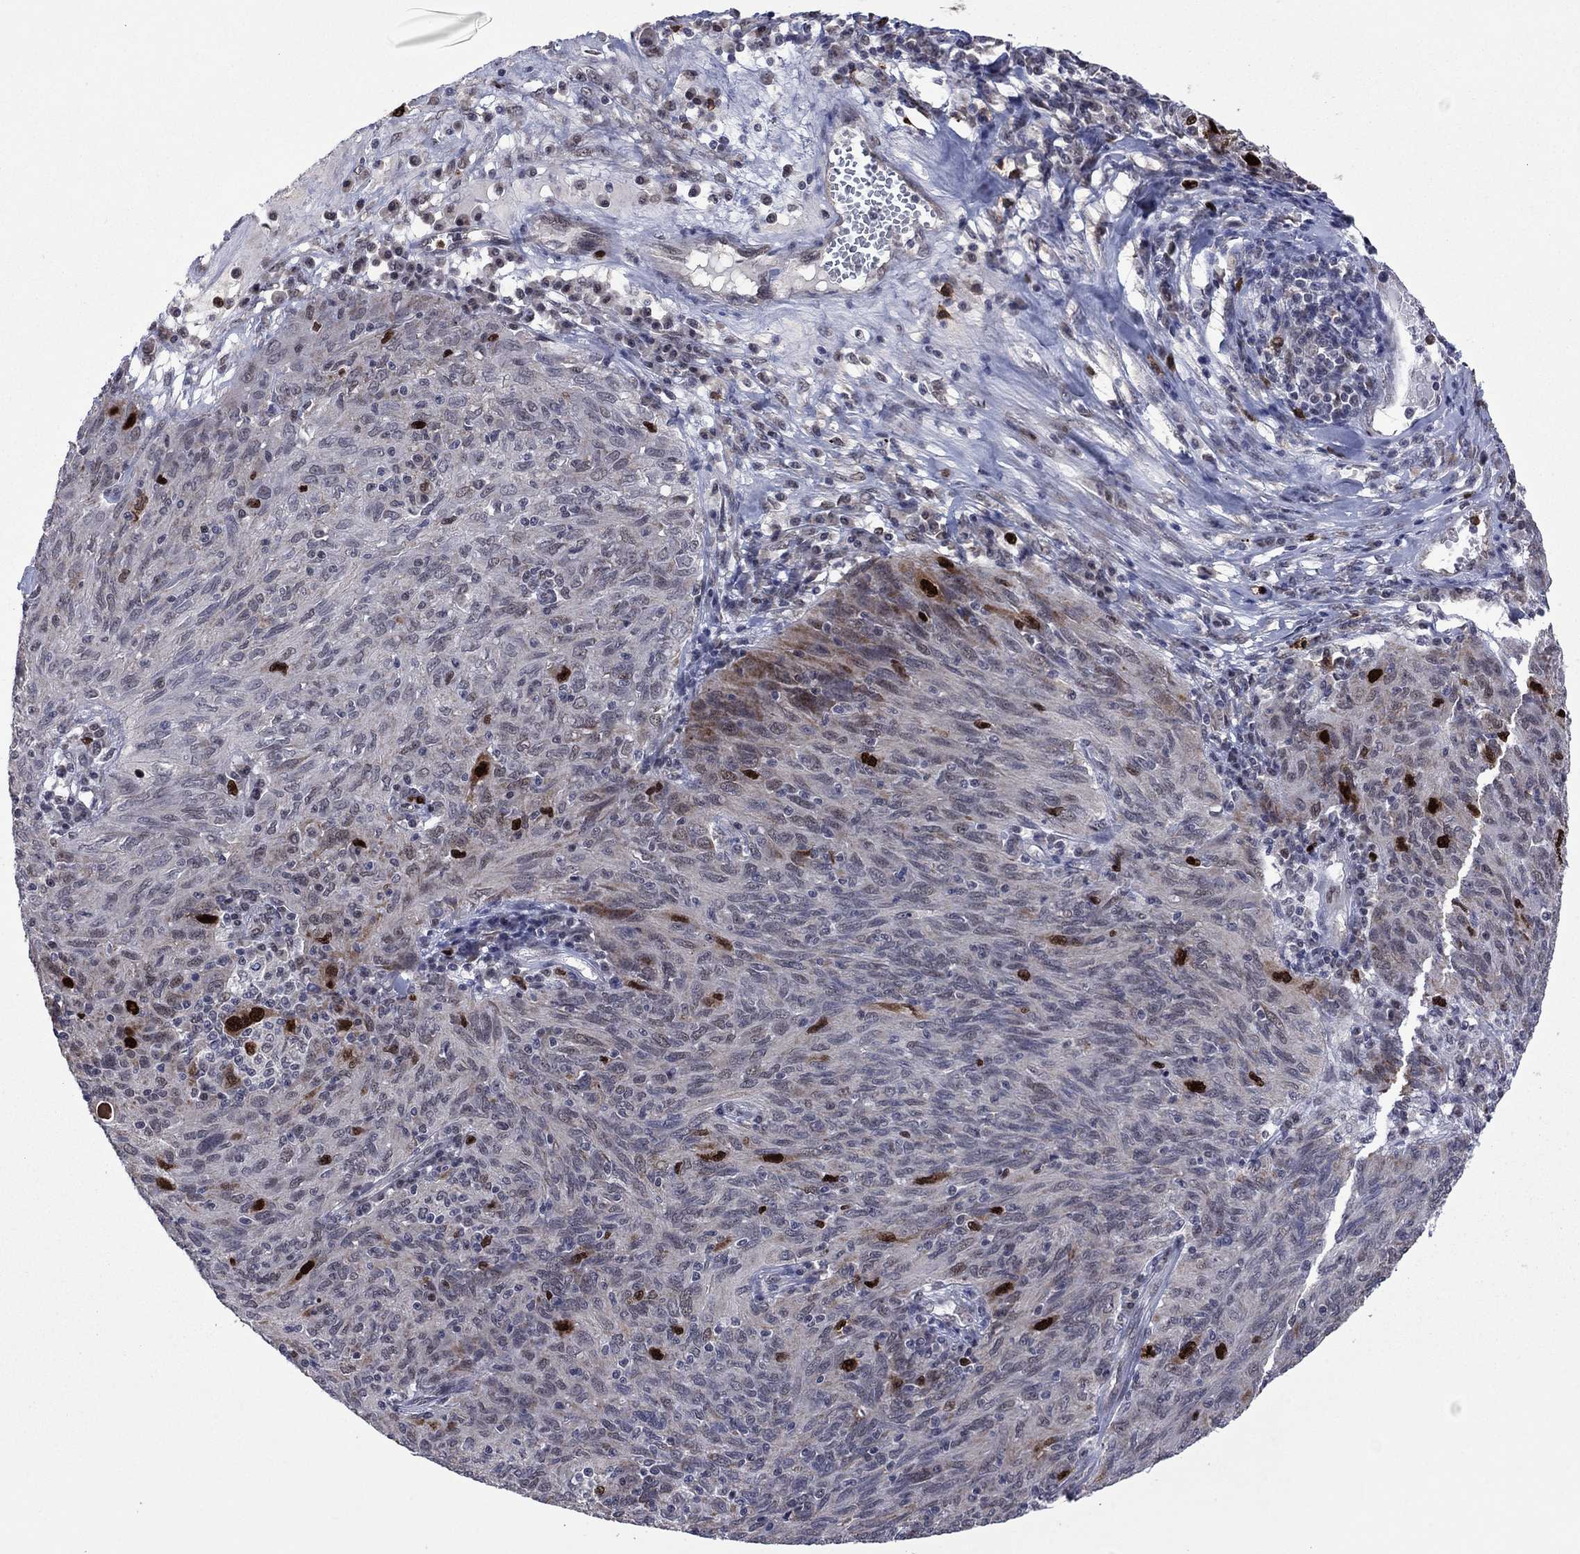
{"staining": {"intensity": "strong", "quantity": "<25%", "location": "nuclear"}, "tissue": "ovarian cancer", "cell_type": "Tumor cells", "image_type": "cancer", "snomed": [{"axis": "morphology", "description": "Carcinoma, endometroid"}, {"axis": "topography", "description": "Ovary"}], "caption": "There is medium levels of strong nuclear positivity in tumor cells of ovarian cancer, as demonstrated by immunohistochemical staining (brown color).", "gene": "CDCA5", "patient": {"sex": "female", "age": 50}}